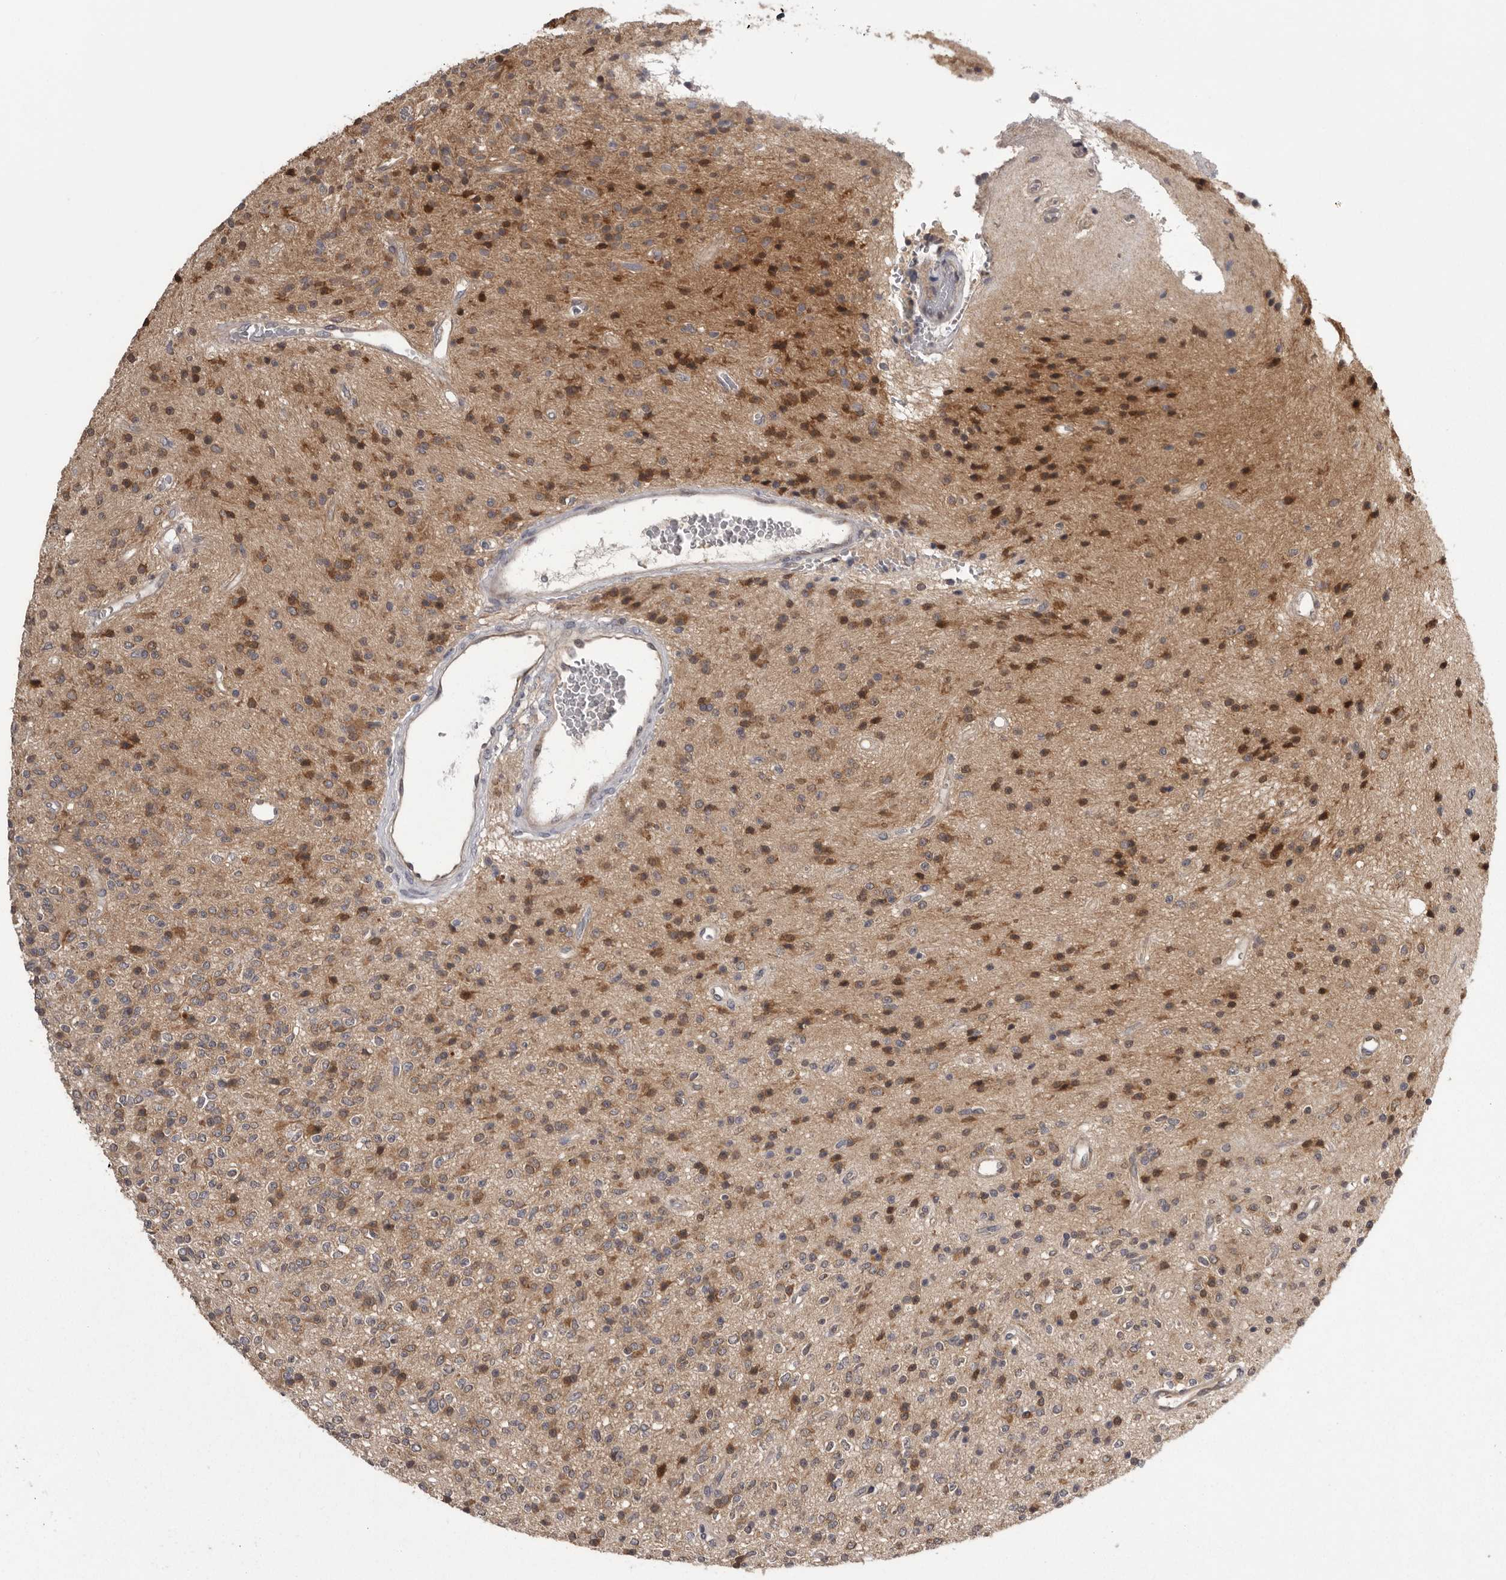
{"staining": {"intensity": "moderate", "quantity": "25%-75%", "location": "cytoplasmic/membranous"}, "tissue": "glioma", "cell_type": "Tumor cells", "image_type": "cancer", "snomed": [{"axis": "morphology", "description": "Glioma, malignant, High grade"}, {"axis": "topography", "description": "Brain"}], "caption": "Protein staining of glioma tissue displays moderate cytoplasmic/membranous expression in about 25%-75% of tumor cells.", "gene": "DARS1", "patient": {"sex": "male", "age": 34}}